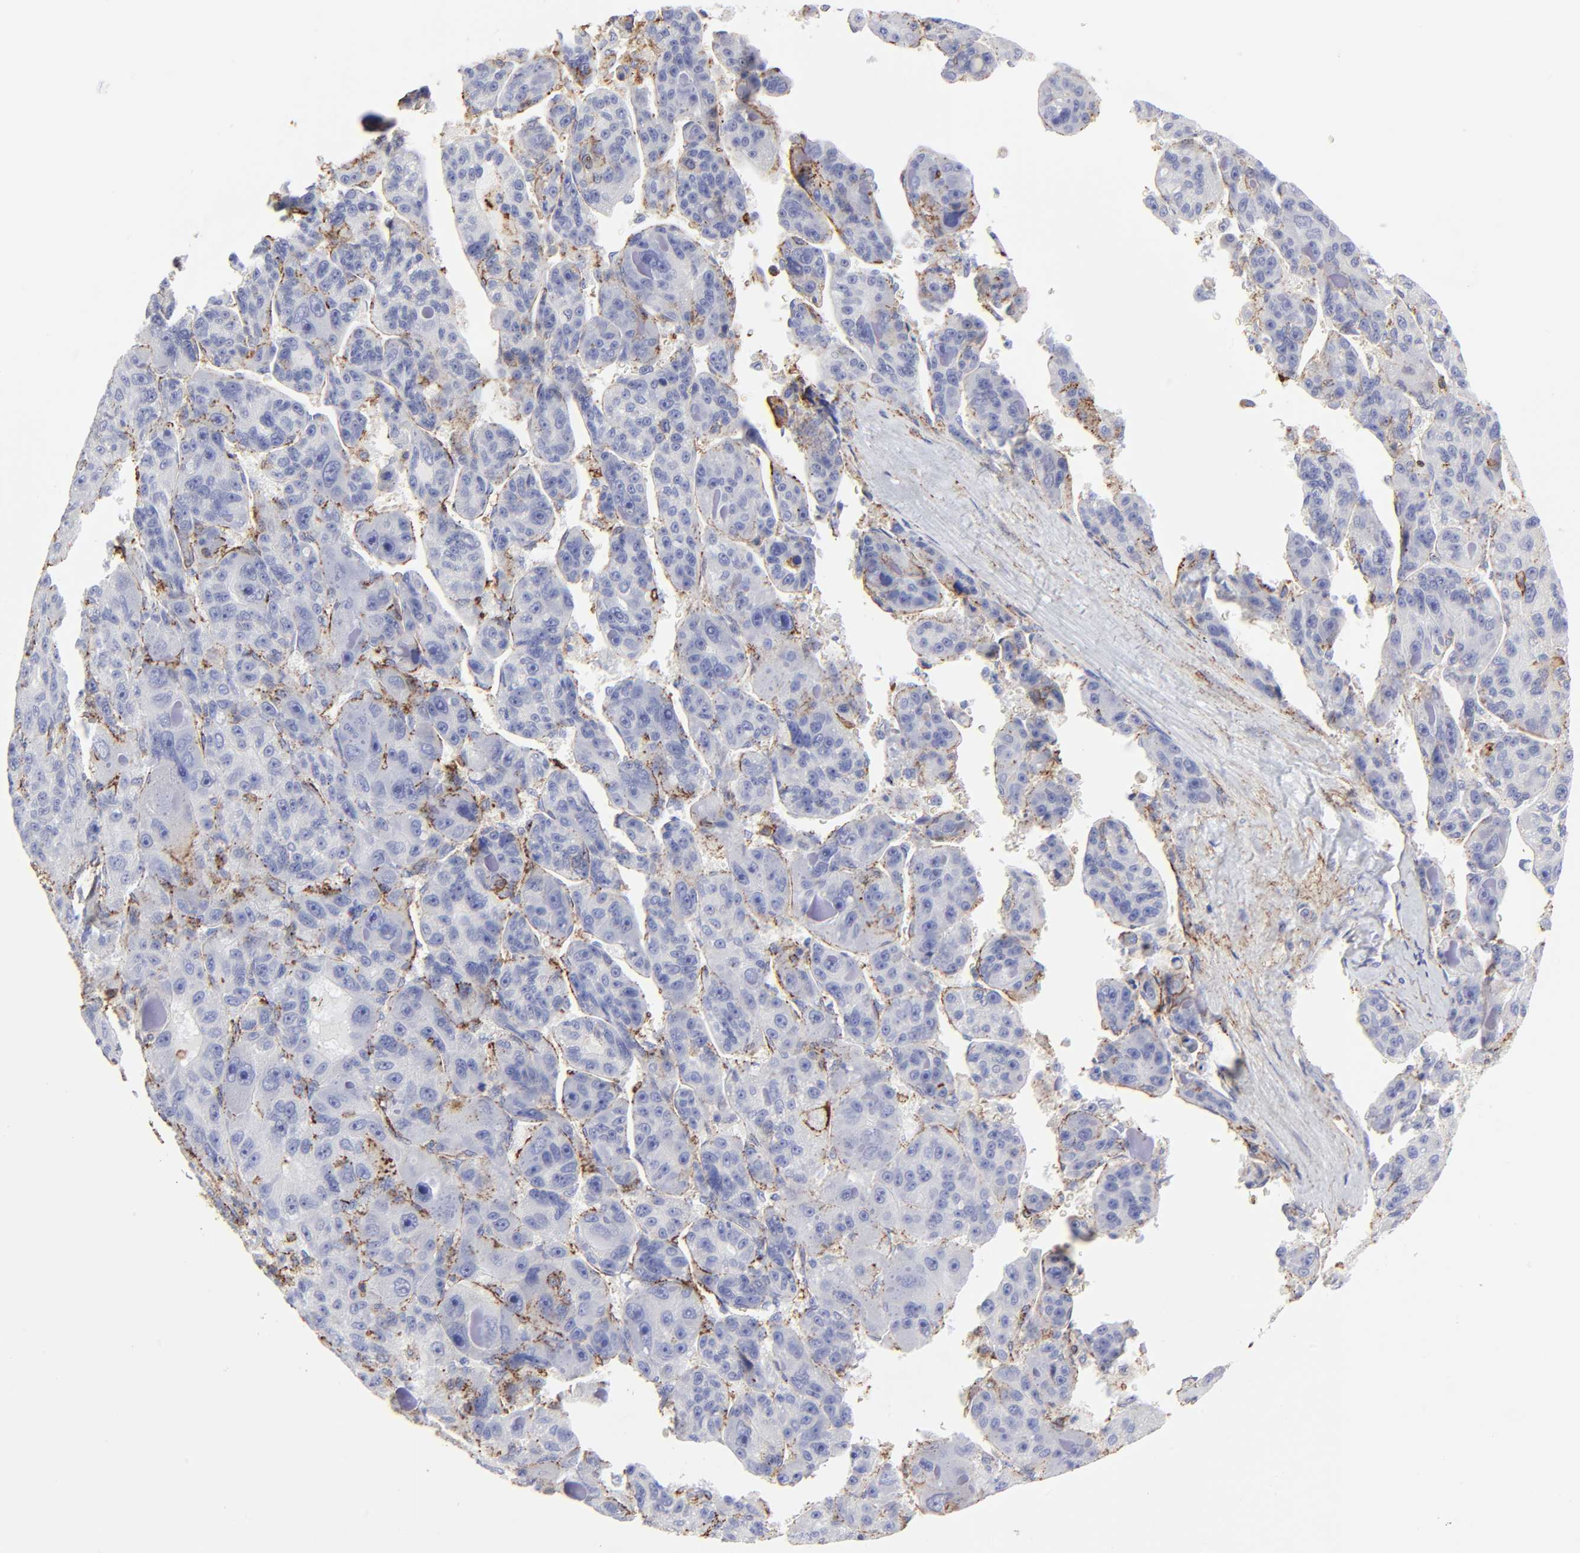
{"staining": {"intensity": "negative", "quantity": "none", "location": "none"}, "tissue": "liver cancer", "cell_type": "Tumor cells", "image_type": "cancer", "snomed": [{"axis": "morphology", "description": "Carcinoma, Hepatocellular, NOS"}, {"axis": "topography", "description": "Liver"}], "caption": "This is an immunohistochemistry (IHC) histopathology image of human liver cancer (hepatocellular carcinoma). There is no expression in tumor cells.", "gene": "ANXA6", "patient": {"sex": "male", "age": 76}}